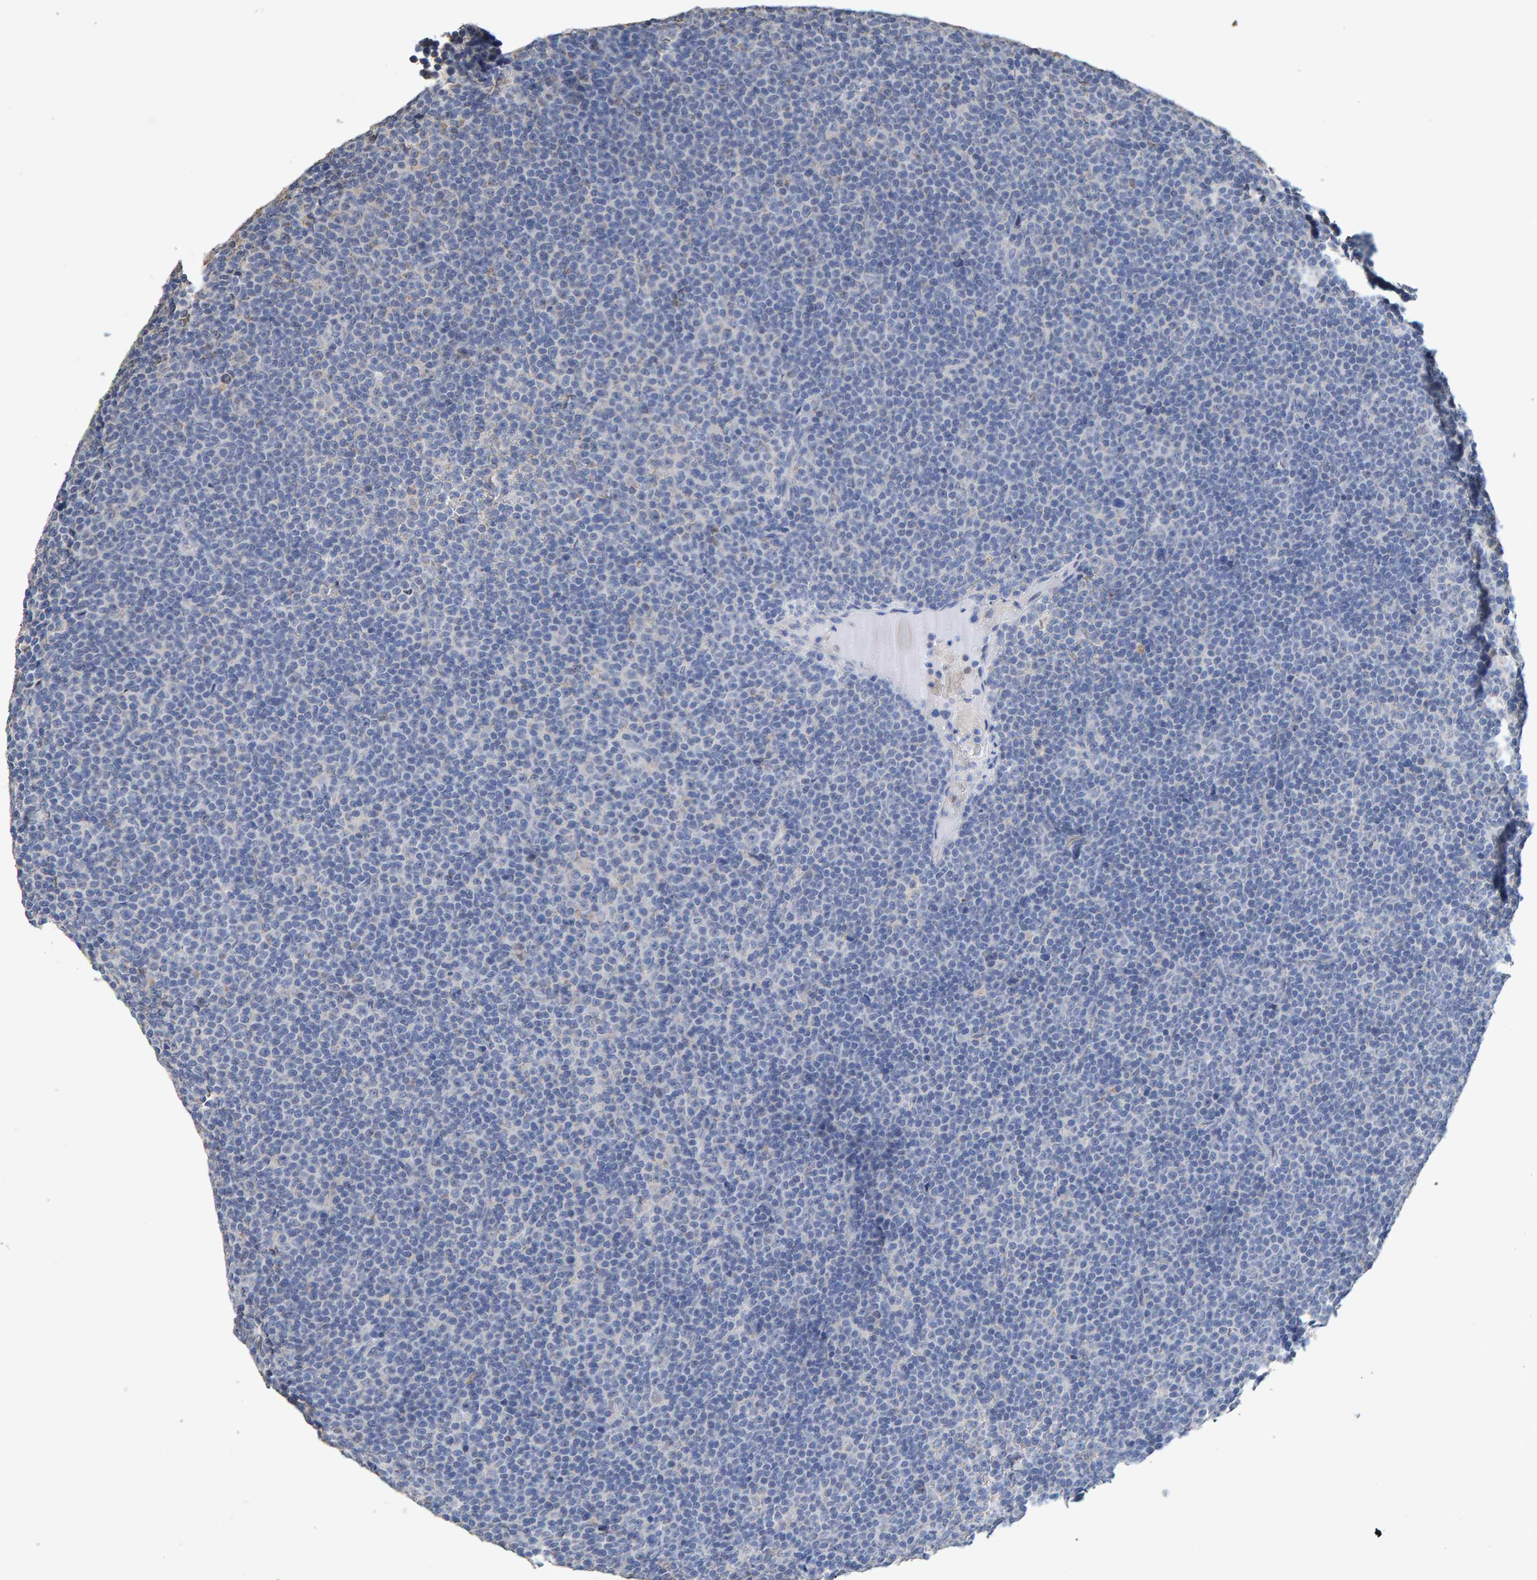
{"staining": {"intensity": "negative", "quantity": "none", "location": "none"}, "tissue": "lymphoma", "cell_type": "Tumor cells", "image_type": "cancer", "snomed": [{"axis": "morphology", "description": "Malignant lymphoma, non-Hodgkin's type, Low grade"}, {"axis": "topography", "description": "Lymph node"}], "caption": "The histopathology image displays no significant positivity in tumor cells of lymphoma.", "gene": "CTH", "patient": {"sex": "female", "age": 67}}